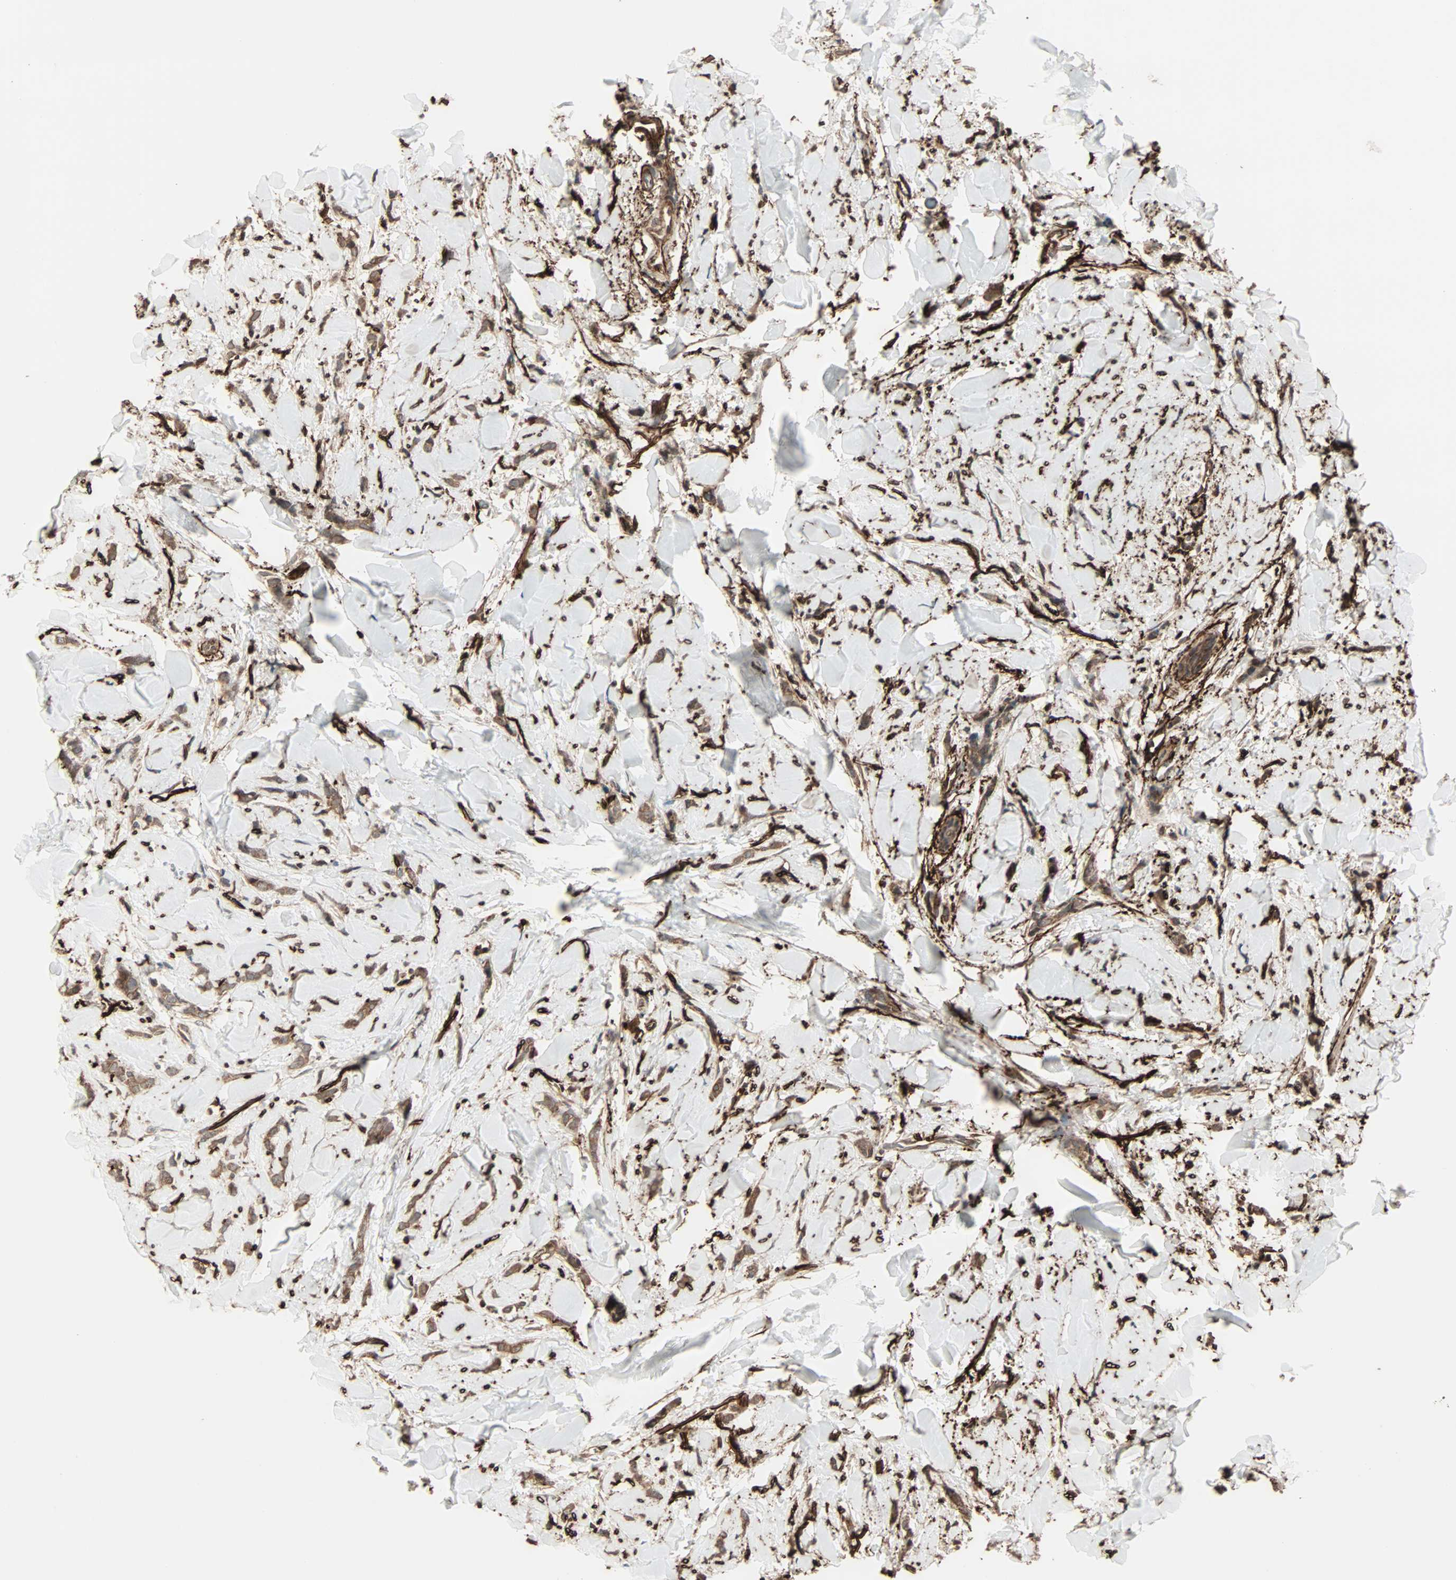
{"staining": {"intensity": "moderate", "quantity": ">75%", "location": "cytoplasmic/membranous"}, "tissue": "breast cancer", "cell_type": "Tumor cells", "image_type": "cancer", "snomed": [{"axis": "morphology", "description": "Lobular carcinoma"}, {"axis": "topography", "description": "Skin"}, {"axis": "topography", "description": "Breast"}], "caption": "Breast cancer tissue displays moderate cytoplasmic/membranous staining in about >75% of tumor cells, visualized by immunohistochemistry.", "gene": "CALCRL", "patient": {"sex": "female", "age": 46}}